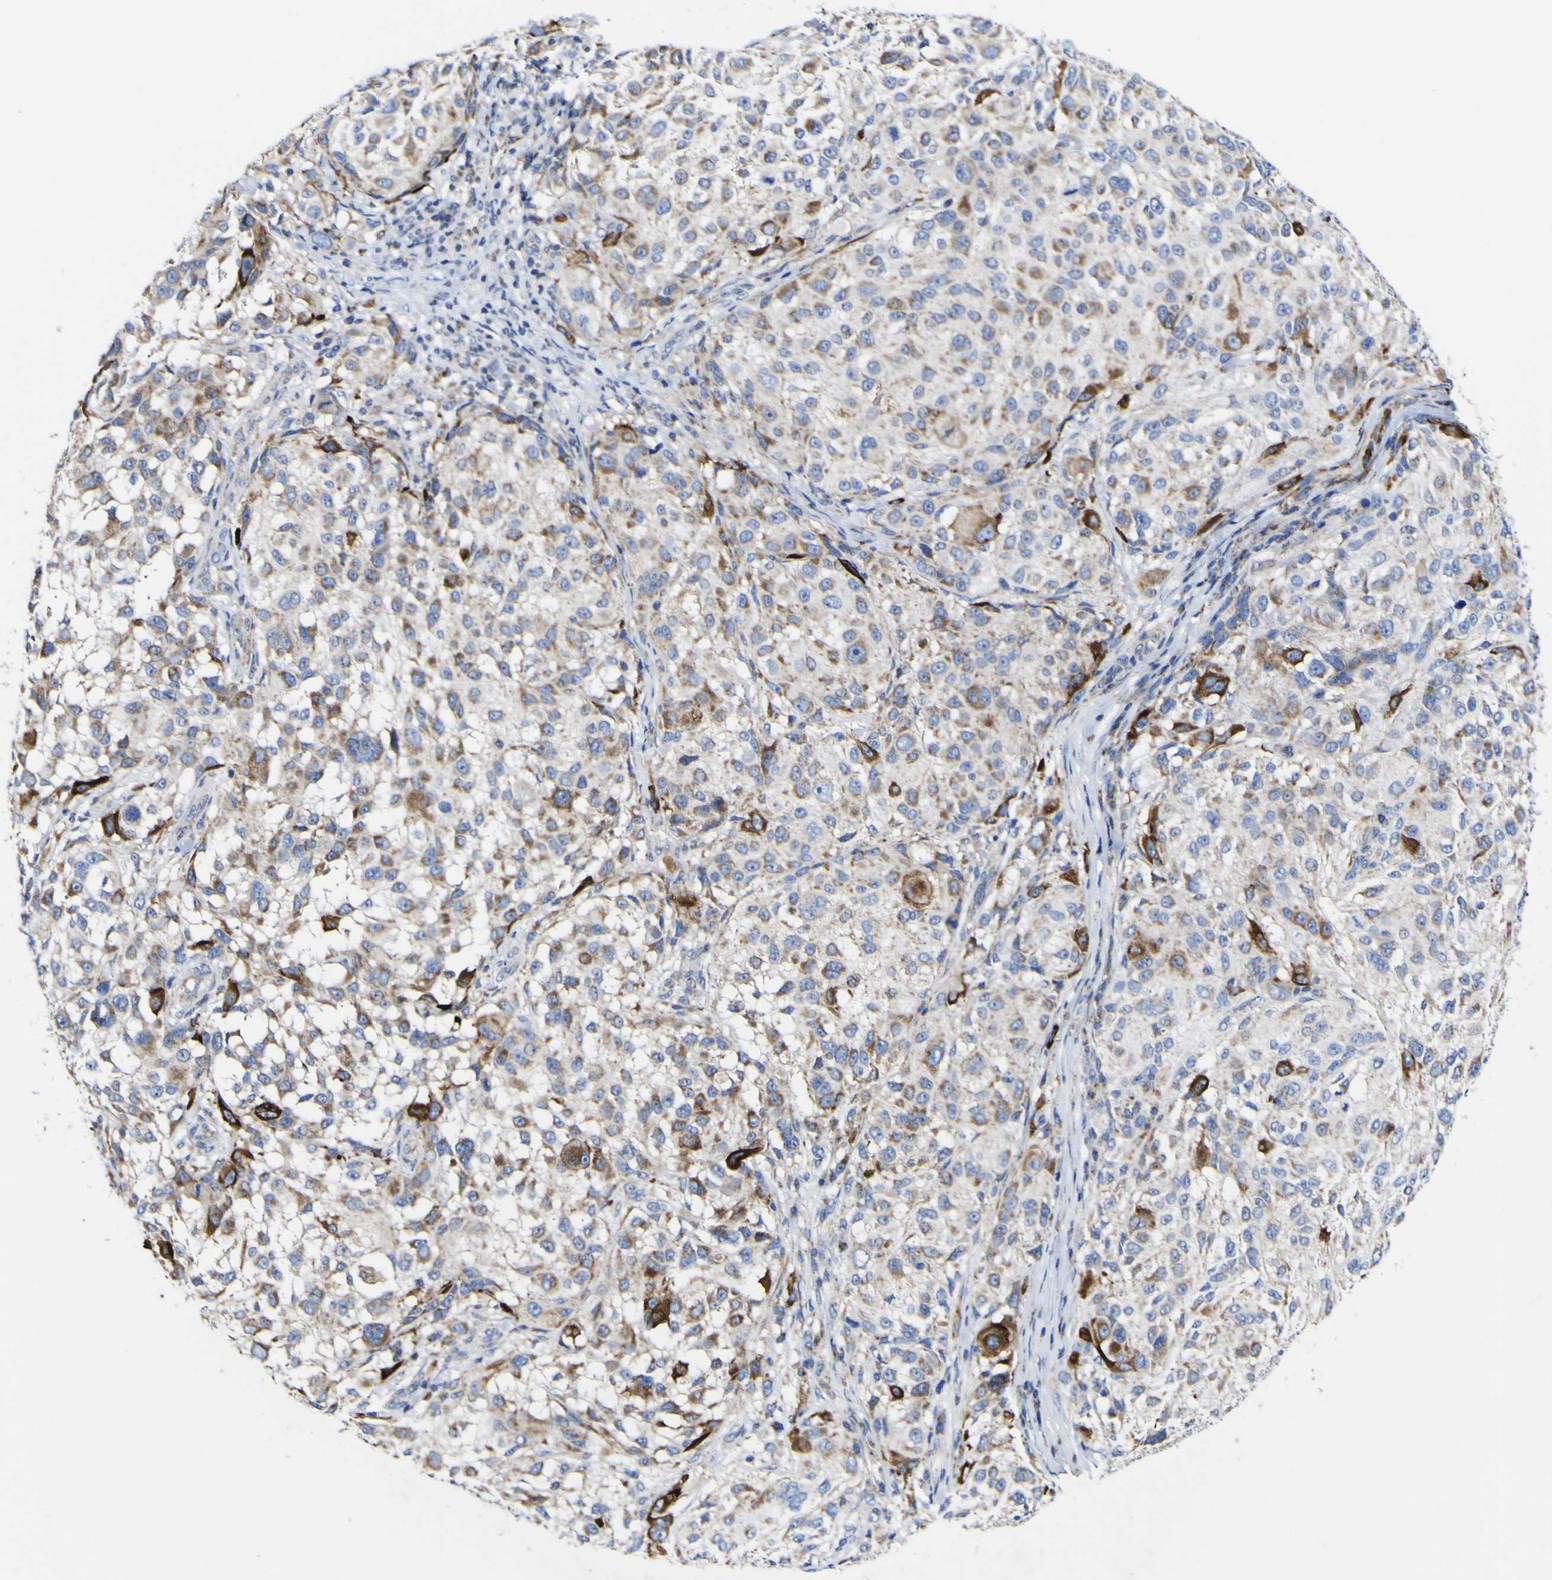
{"staining": {"intensity": "moderate", "quantity": ">75%", "location": "cytoplasmic/membranous"}, "tissue": "melanoma", "cell_type": "Tumor cells", "image_type": "cancer", "snomed": [{"axis": "morphology", "description": "Necrosis, NOS"}, {"axis": "morphology", "description": "Malignant melanoma, NOS"}, {"axis": "topography", "description": "Skin"}], "caption": "This histopathology image exhibits malignant melanoma stained with immunohistochemistry (IHC) to label a protein in brown. The cytoplasmic/membranous of tumor cells show moderate positivity for the protein. Nuclei are counter-stained blue.", "gene": "CCDC90B", "patient": {"sex": "female", "age": 87}}